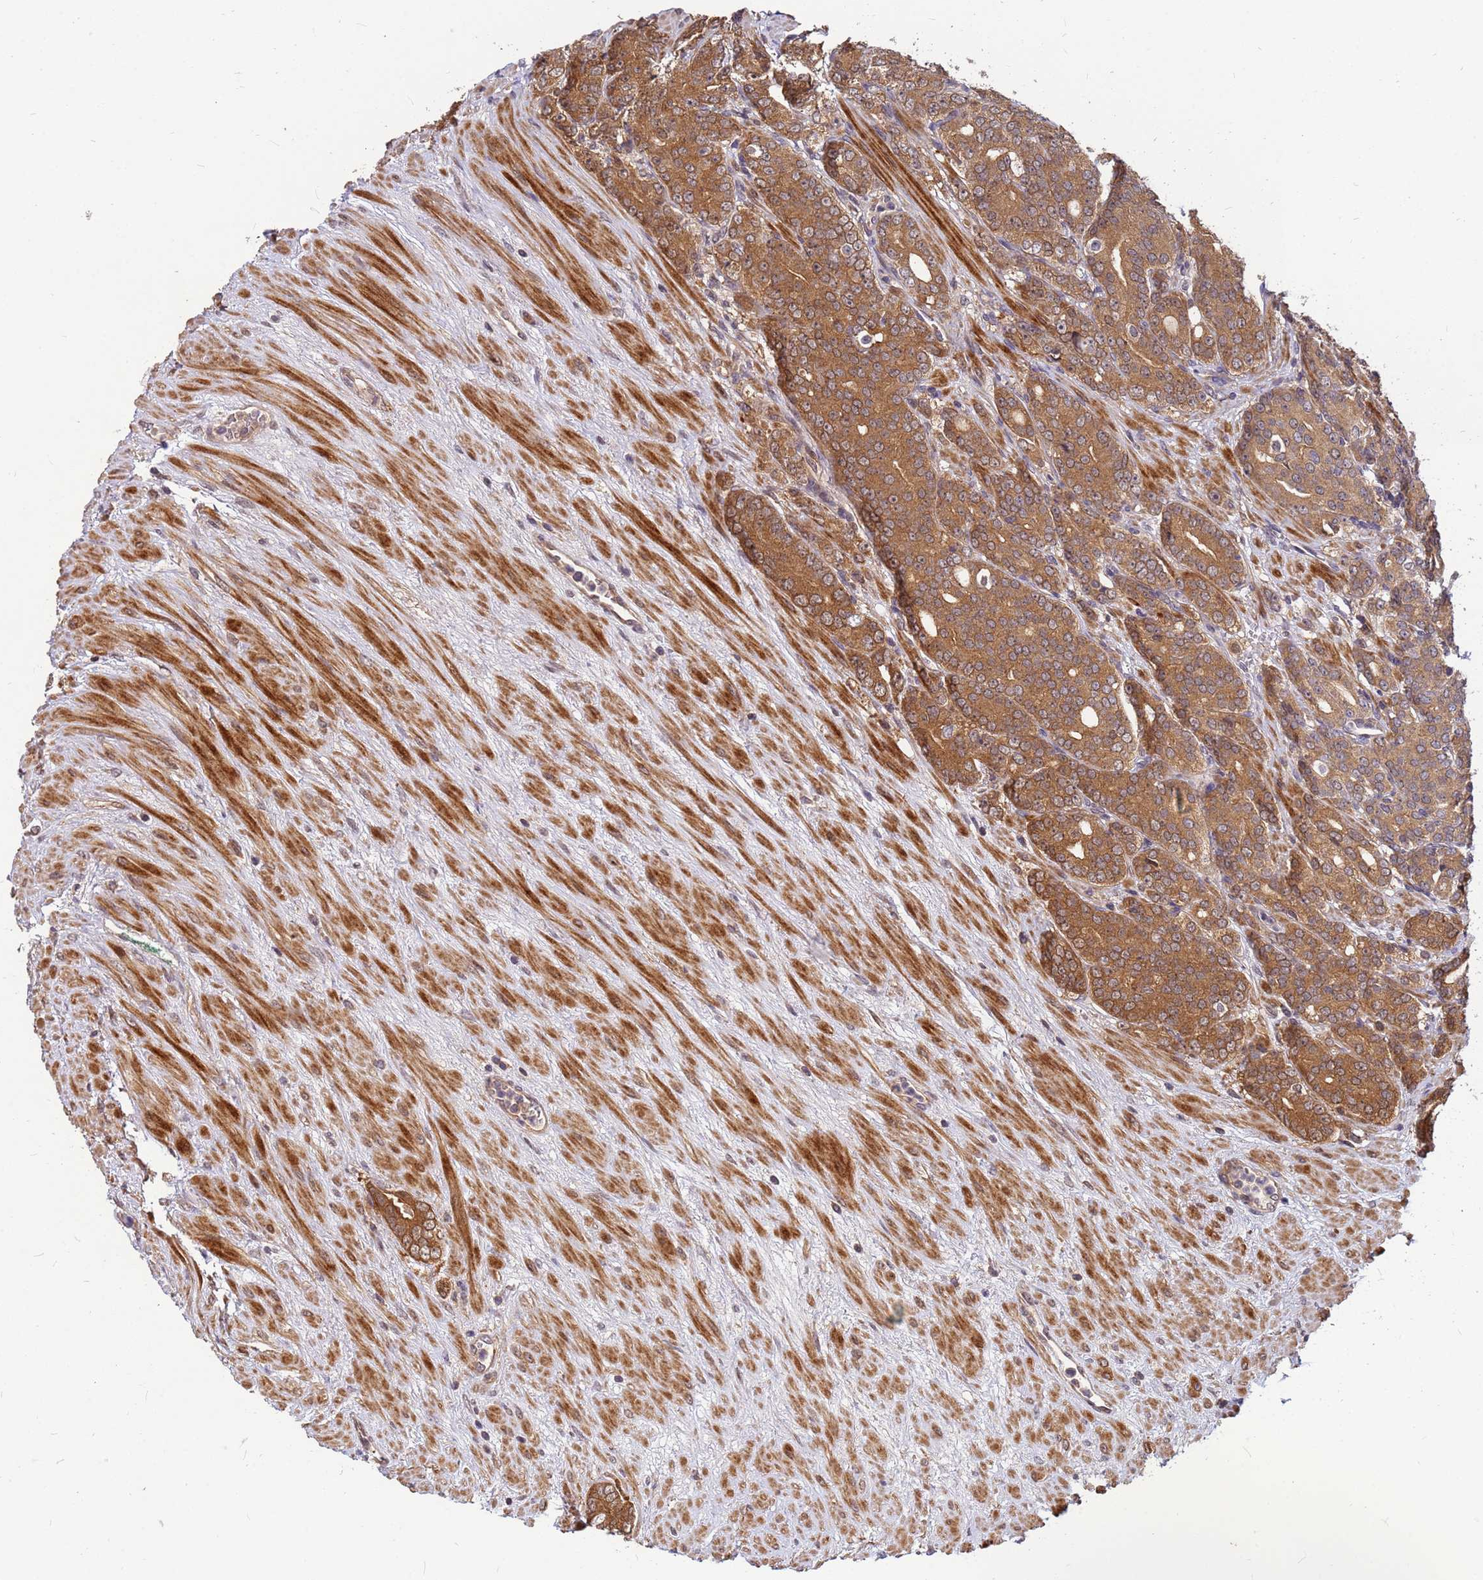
{"staining": {"intensity": "moderate", "quantity": ">75%", "location": "cytoplasmic/membranous"}, "tissue": "prostate cancer", "cell_type": "Tumor cells", "image_type": "cancer", "snomed": [{"axis": "morphology", "description": "Adenocarcinoma, High grade"}, {"axis": "topography", "description": "Prostate"}], "caption": "This image shows IHC staining of prostate adenocarcinoma (high-grade), with medium moderate cytoplasmic/membranous expression in approximately >75% of tumor cells.", "gene": "DUS4L", "patient": {"sex": "male", "age": 64}}